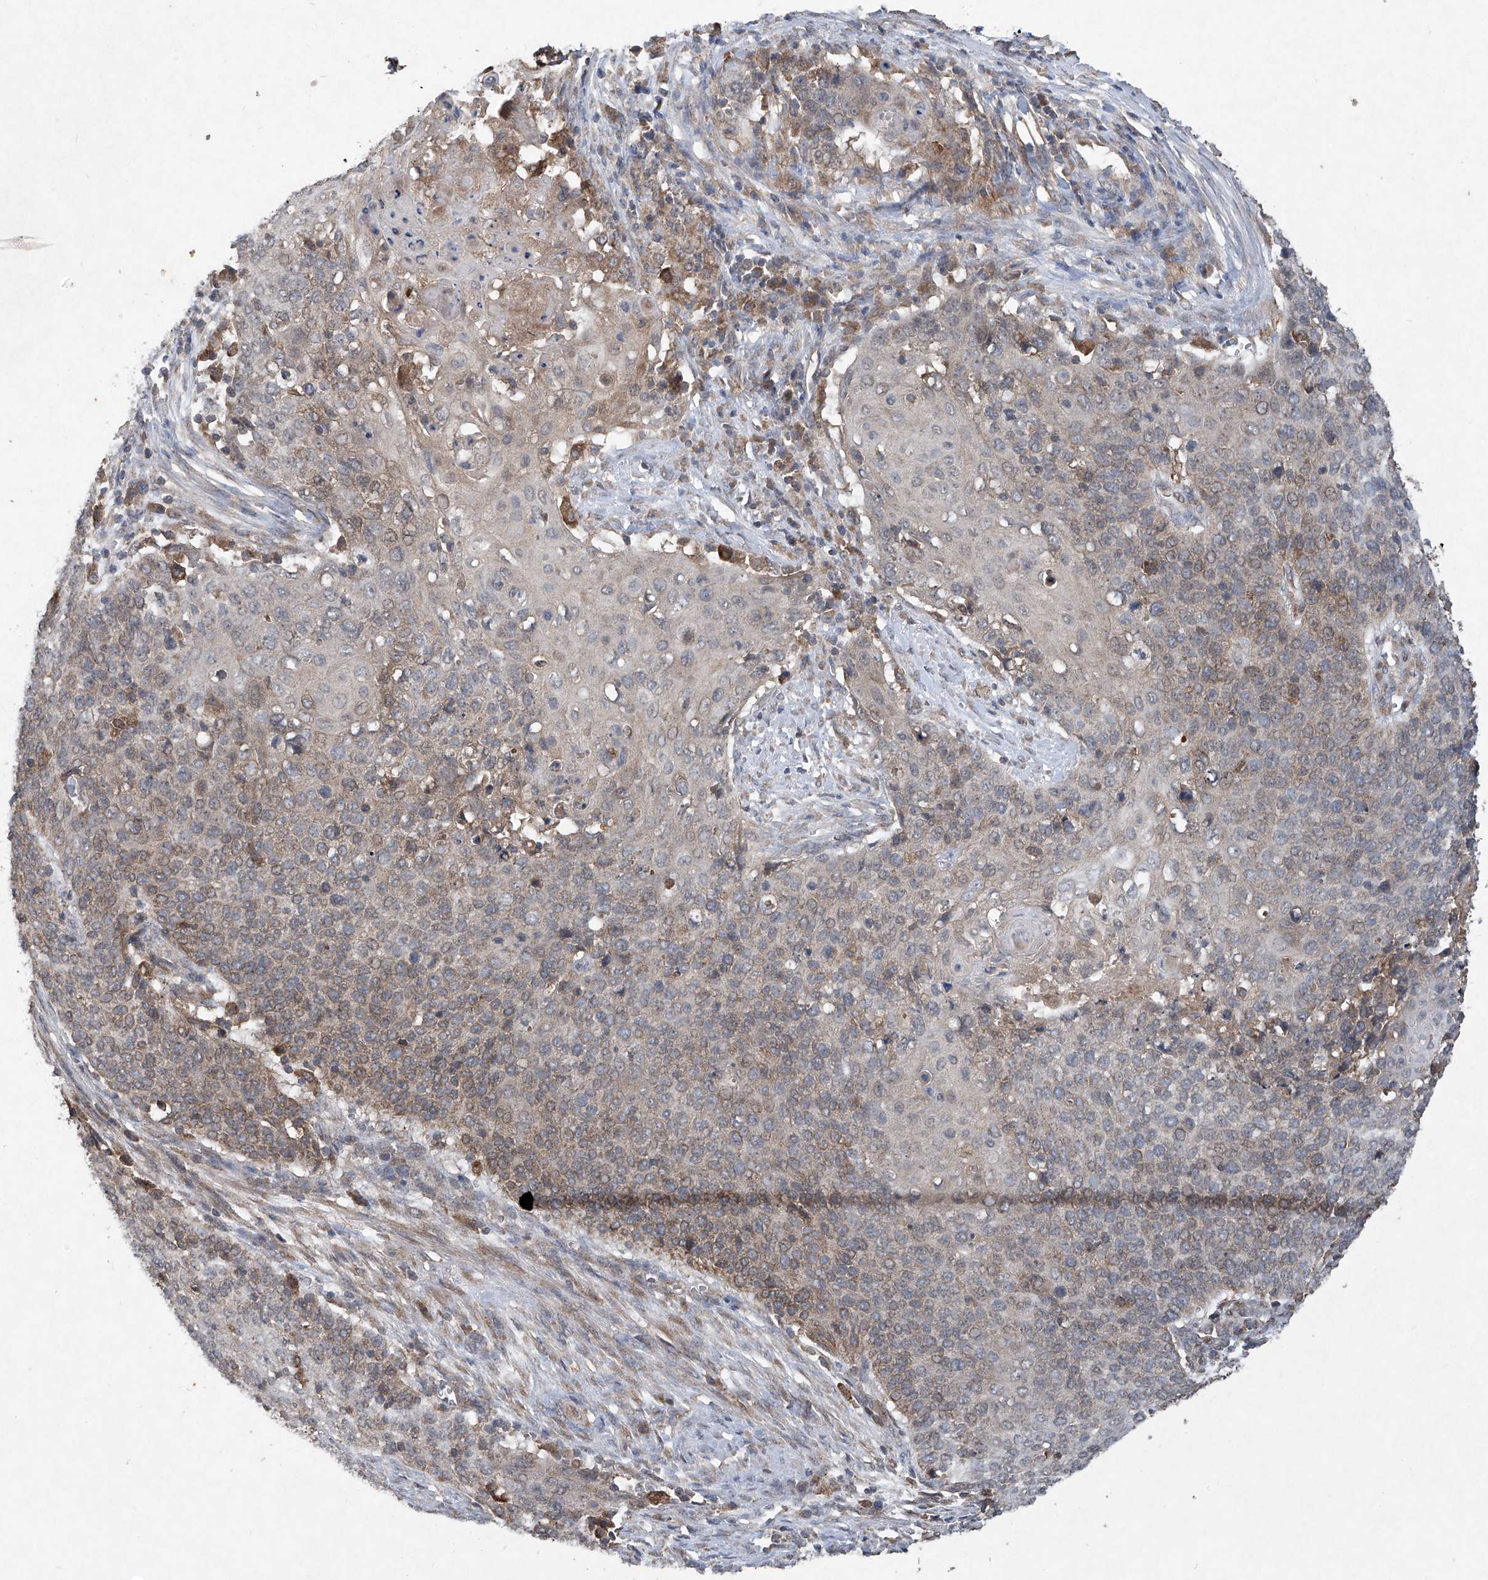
{"staining": {"intensity": "moderate", "quantity": "25%-75%", "location": "cytoplasmic/membranous"}, "tissue": "cervical cancer", "cell_type": "Tumor cells", "image_type": "cancer", "snomed": [{"axis": "morphology", "description": "Squamous cell carcinoma, NOS"}, {"axis": "topography", "description": "Cervix"}], "caption": "Cervical cancer was stained to show a protein in brown. There is medium levels of moderate cytoplasmic/membranous staining in about 25%-75% of tumor cells.", "gene": "SUMF2", "patient": {"sex": "female", "age": 39}}